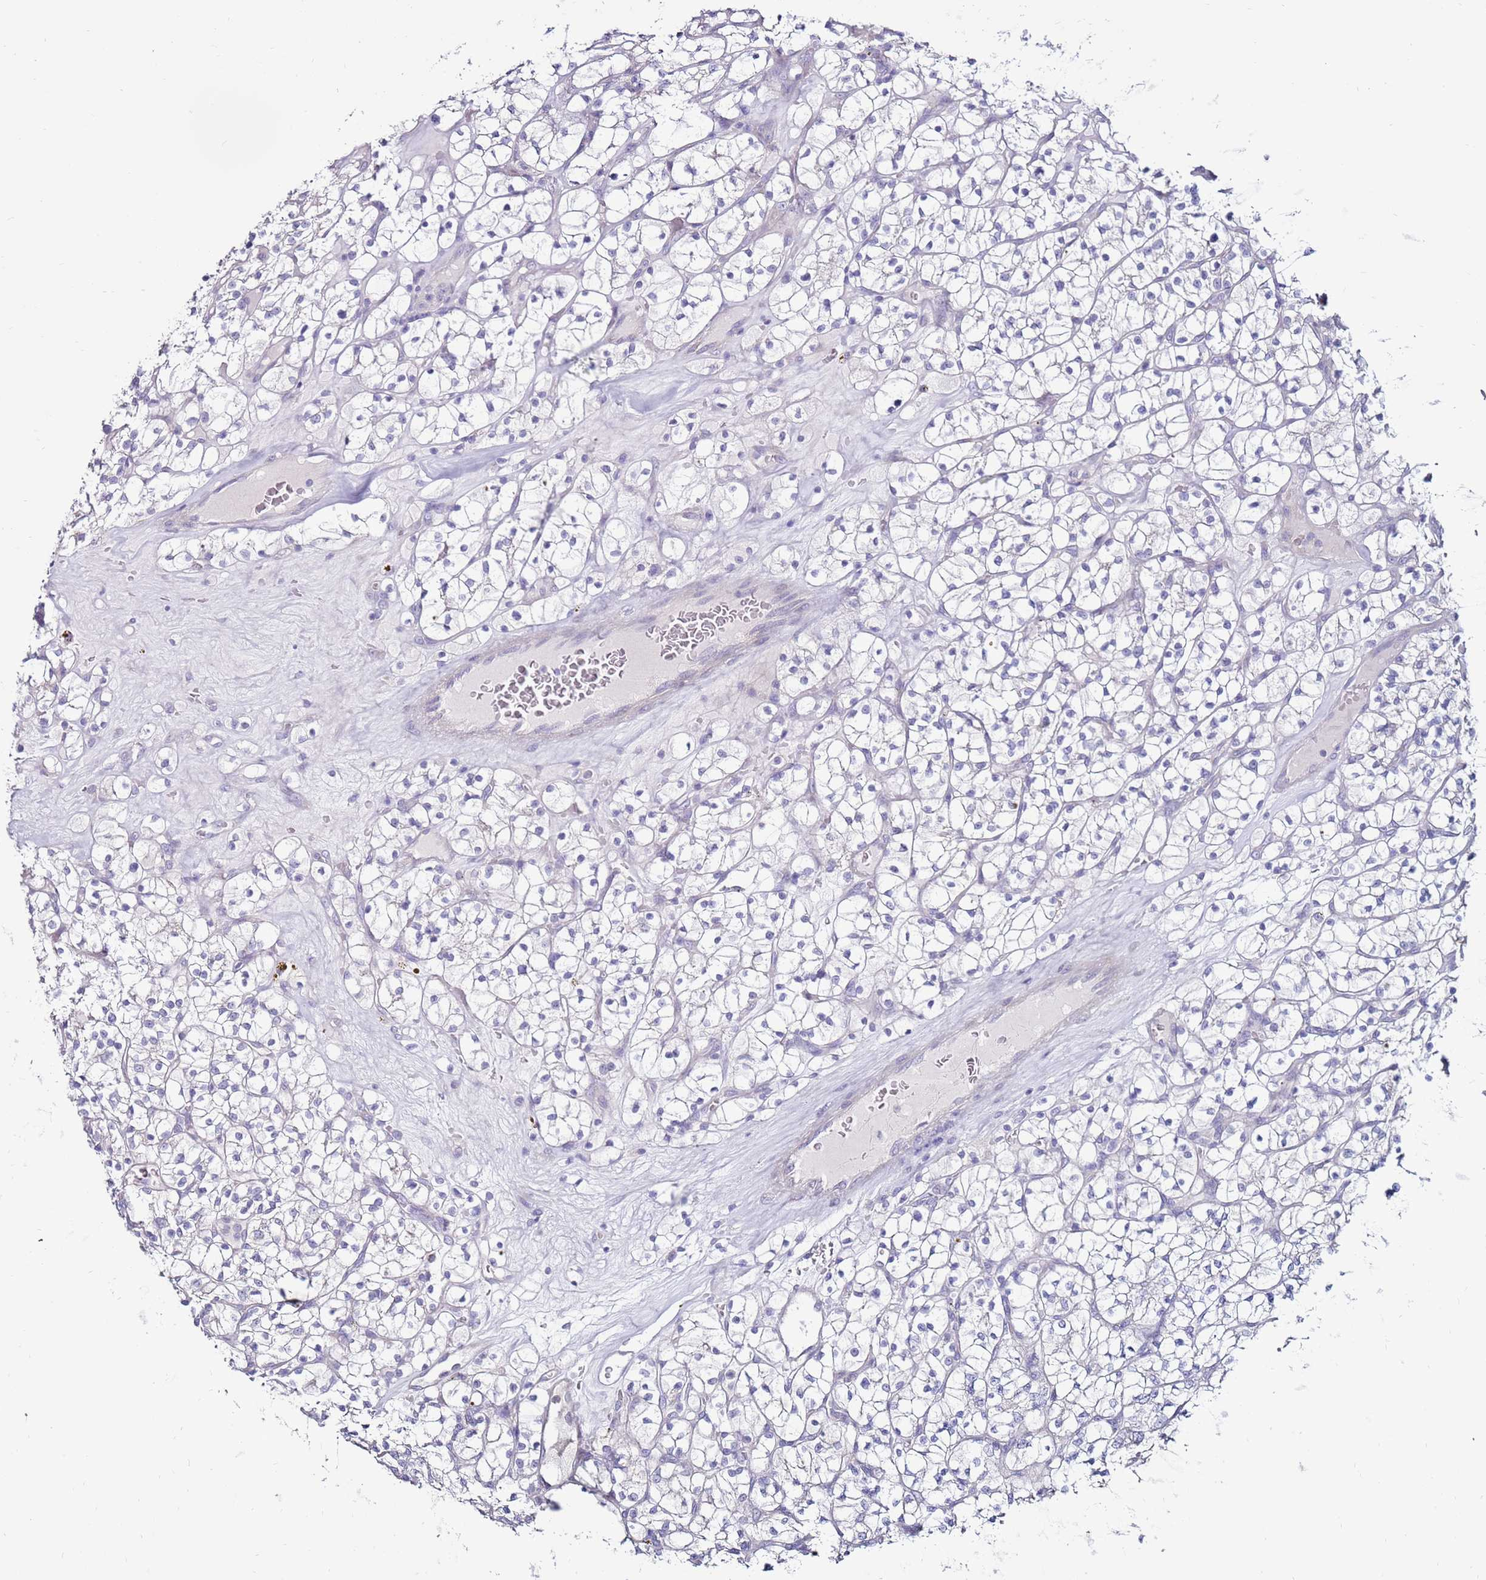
{"staining": {"intensity": "negative", "quantity": "none", "location": "none"}, "tissue": "renal cancer", "cell_type": "Tumor cells", "image_type": "cancer", "snomed": [{"axis": "morphology", "description": "Adenocarcinoma, NOS"}, {"axis": "topography", "description": "Kidney"}], "caption": "An immunohistochemistry (IHC) micrograph of adenocarcinoma (renal) is shown. There is no staining in tumor cells of adenocarcinoma (renal). (DAB (3,3'-diaminobenzidine) IHC with hematoxylin counter stain).", "gene": "GPN3", "patient": {"sex": "female", "age": 64}}